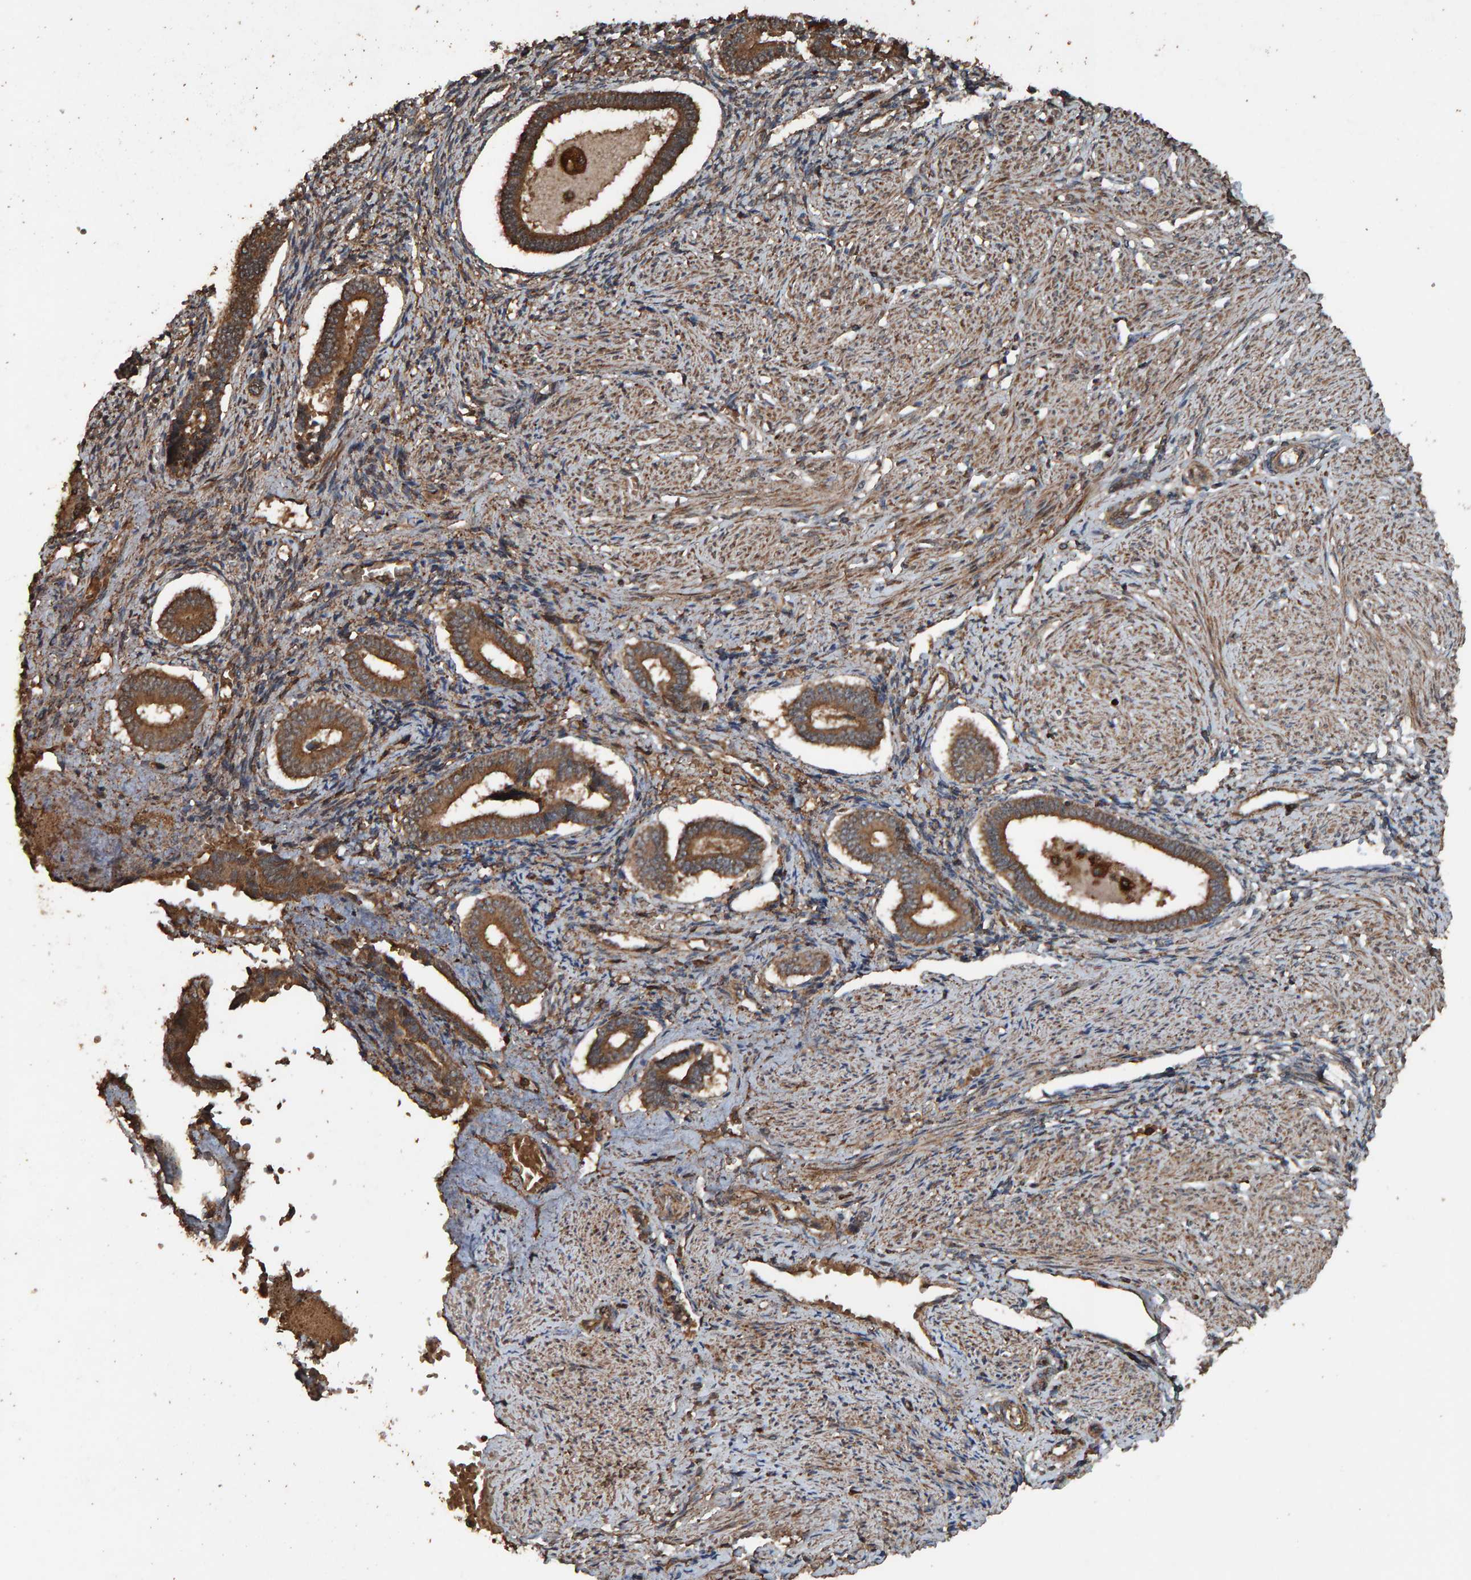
{"staining": {"intensity": "moderate", "quantity": "25%-75%", "location": "cytoplasmic/membranous"}, "tissue": "endometrium", "cell_type": "Cells in endometrial stroma", "image_type": "normal", "snomed": [{"axis": "morphology", "description": "Normal tissue, NOS"}, {"axis": "topography", "description": "Endometrium"}], "caption": "Endometrium stained with IHC shows moderate cytoplasmic/membranous expression in approximately 25%-75% of cells in endometrial stroma.", "gene": "DUS1L", "patient": {"sex": "female", "age": 42}}